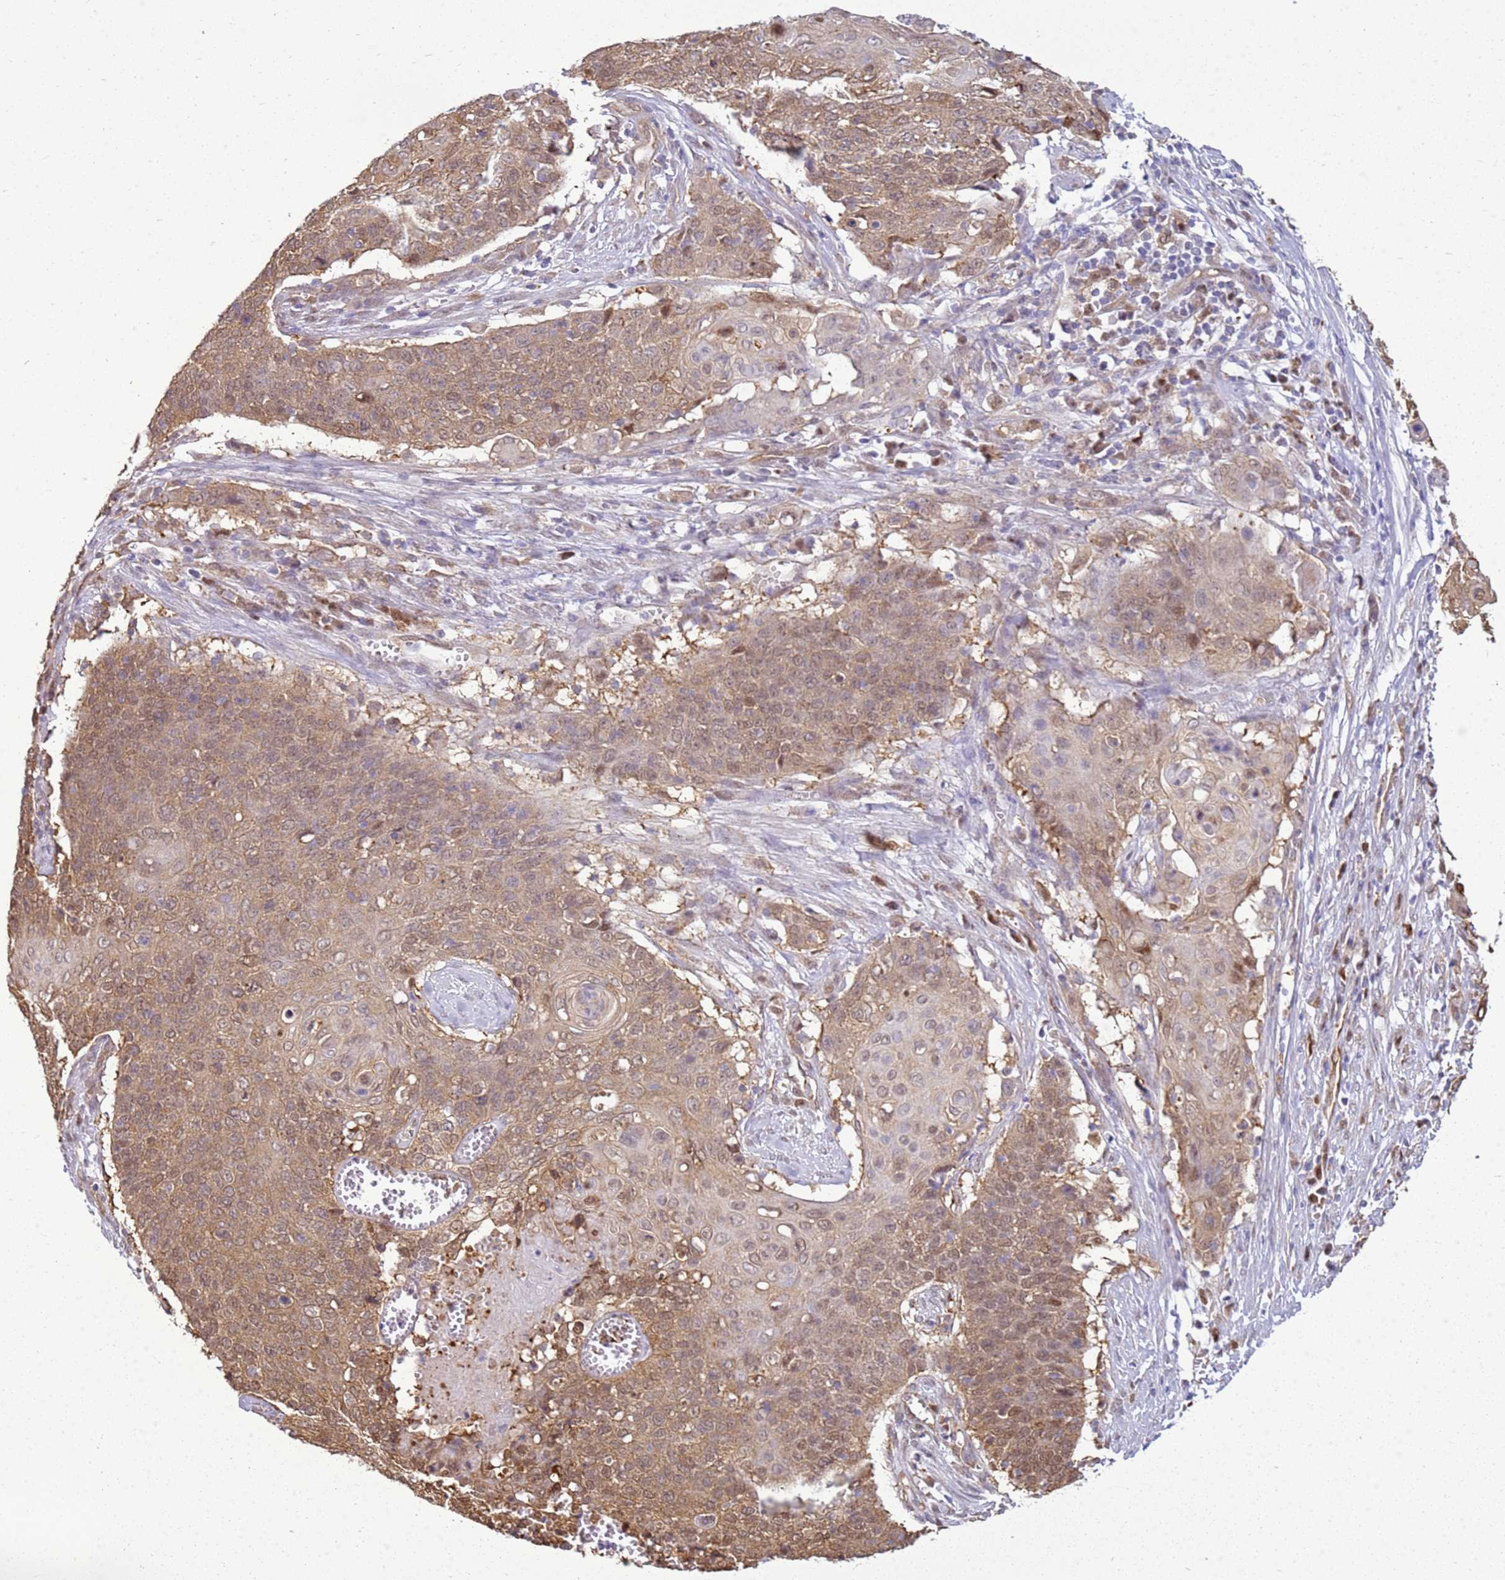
{"staining": {"intensity": "moderate", "quantity": ">75%", "location": "cytoplasmic/membranous,nuclear"}, "tissue": "cervical cancer", "cell_type": "Tumor cells", "image_type": "cancer", "snomed": [{"axis": "morphology", "description": "Squamous cell carcinoma, NOS"}, {"axis": "topography", "description": "Cervix"}], "caption": "There is medium levels of moderate cytoplasmic/membranous and nuclear expression in tumor cells of cervical squamous cell carcinoma, as demonstrated by immunohistochemical staining (brown color).", "gene": "YWHAE", "patient": {"sex": "female", "age": 39}}